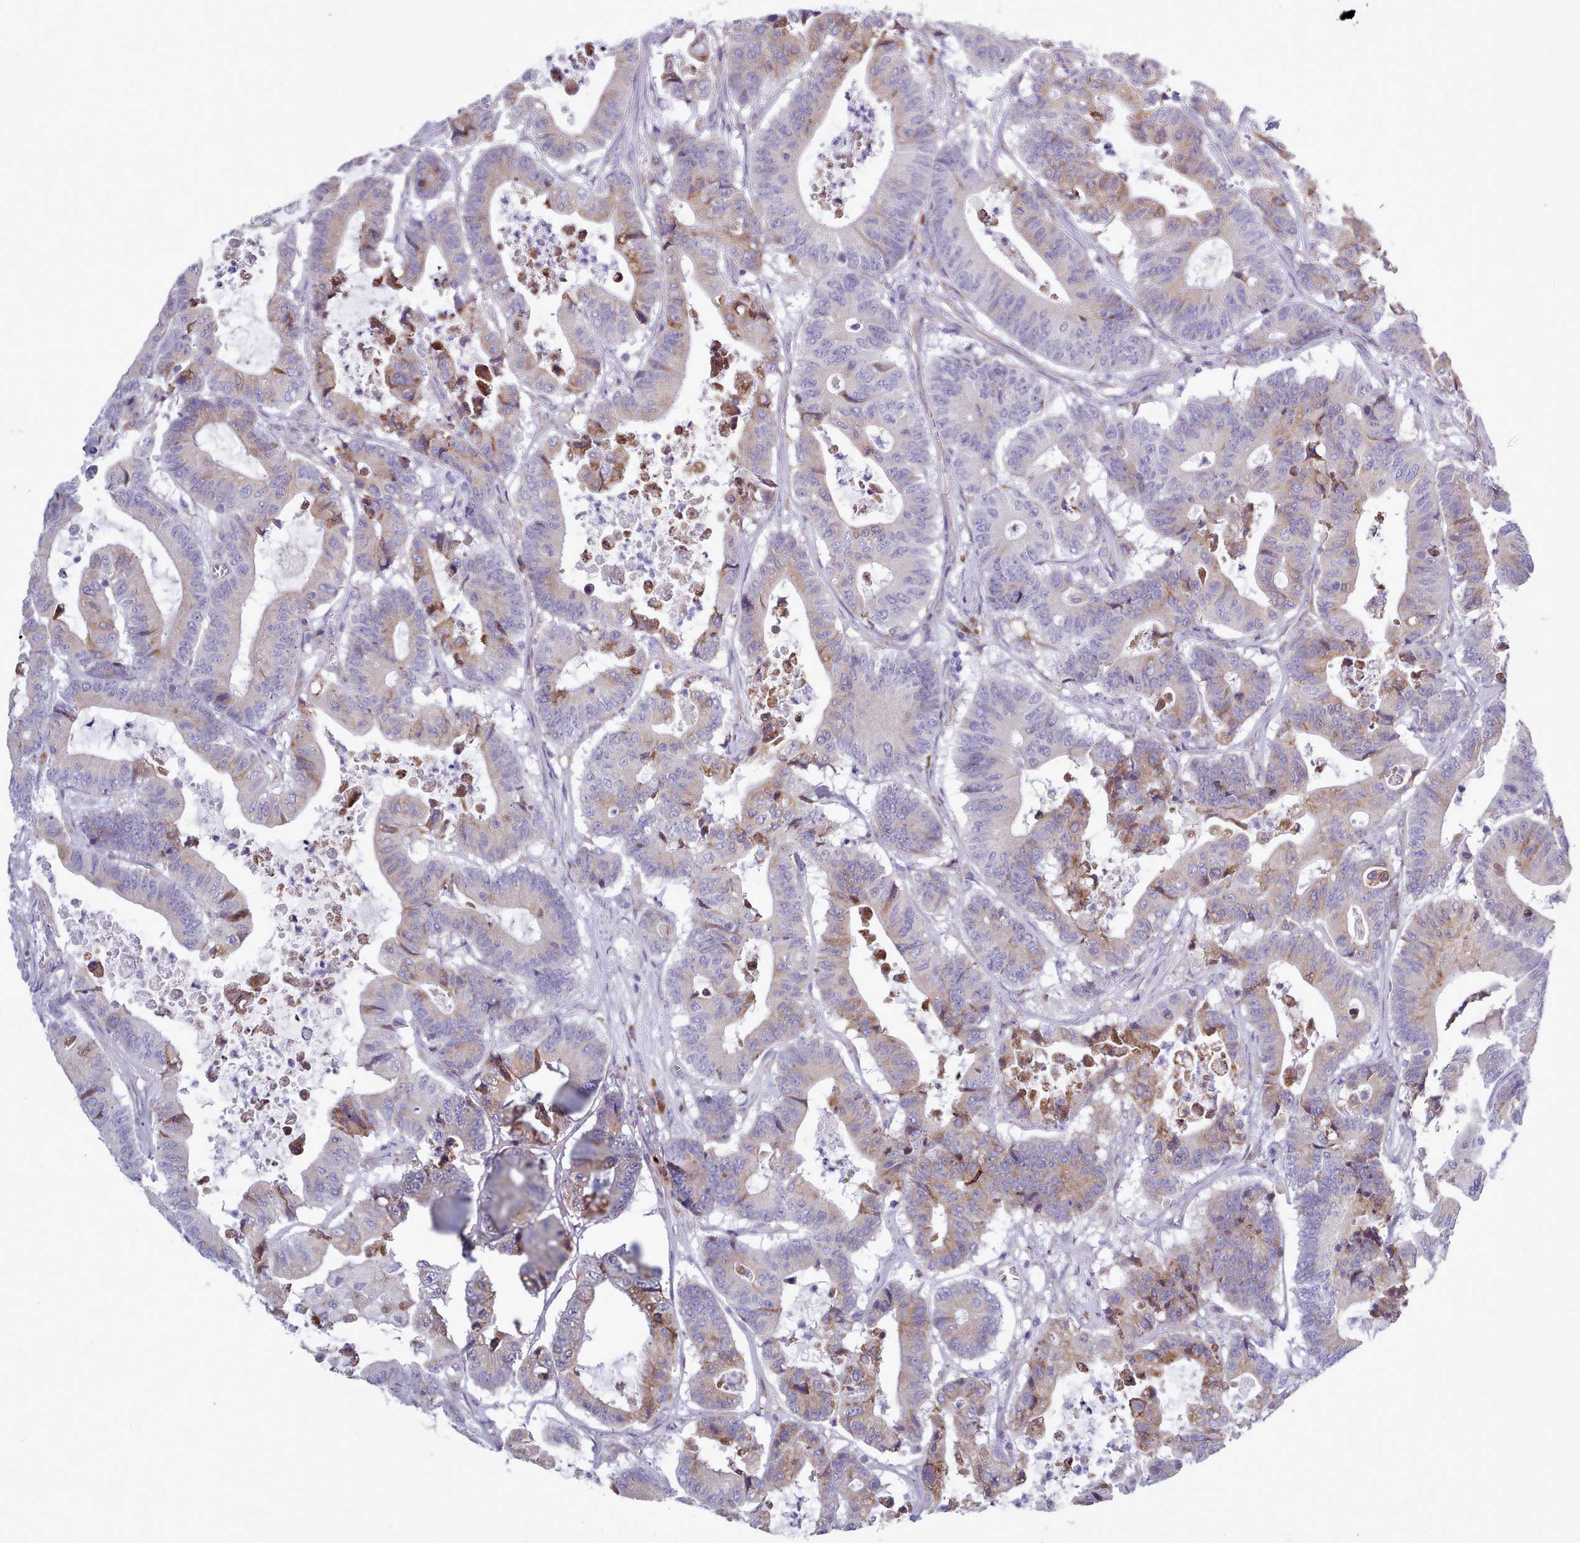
{"staining": {"intensity": "moderate", "quantity": "<25%", "location": "cytoplasmic/membranous"}, "tissue": "colorectal cancer", "cell_type": "Tumor cells", "image_type": "cancer", "snomed": [{"axis": "morphology", "description": "Adenocarcinoma, NOS"}, {"axis": "topography", "description": "Colon"}], "caption": "Adenocarcinoma (colorectal) stained for a protein shows moderate cytoplasmic/membranous positivity in tumor cells.", "gene": "XKR8", "patient": {"sex": "female", "age": 84}}